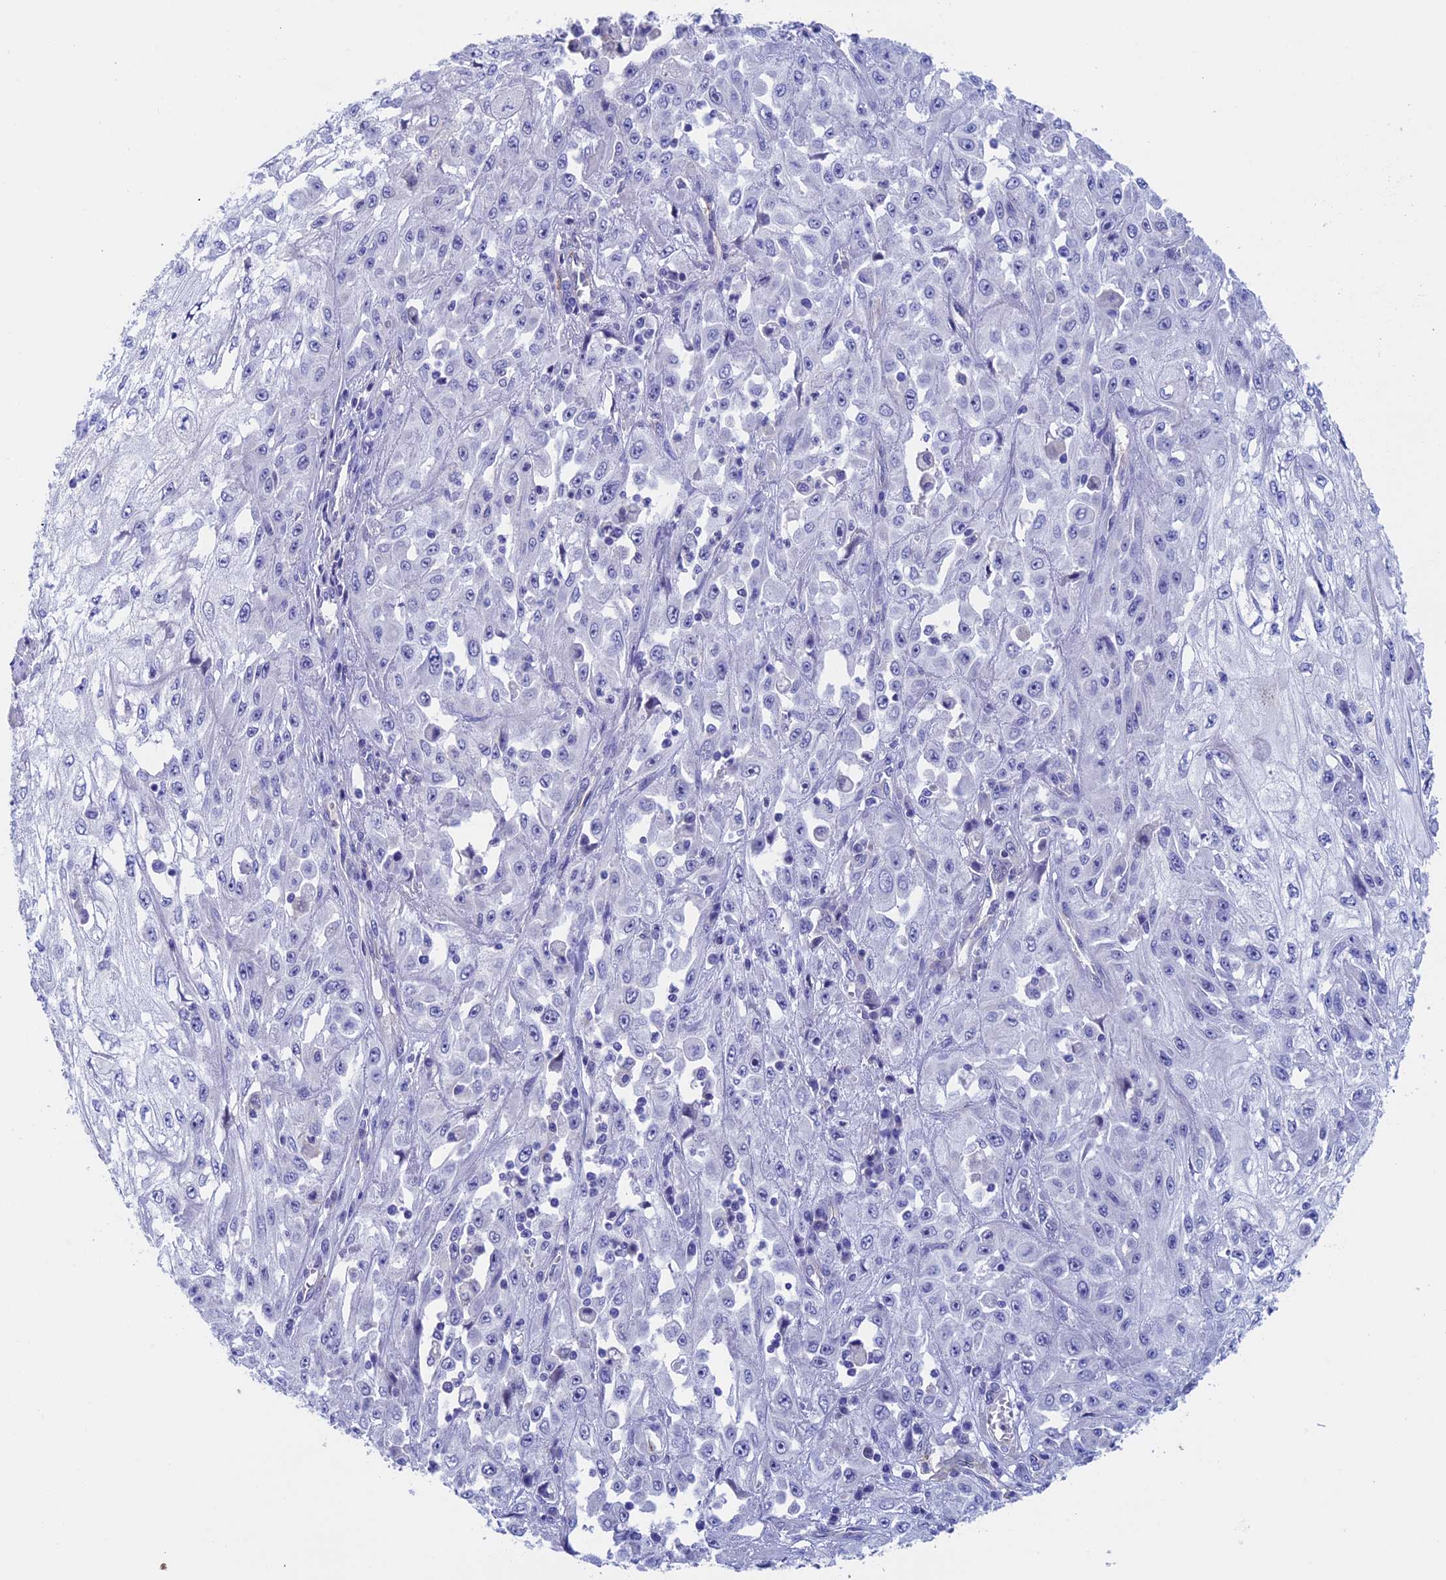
{"staining": {"intensity": "negative", "quantity": "none", "location": "none"}, "tissue": "skin cancer", "cell_type": "Tumor cells", "image_type": "cancer", "snomed": [{"axis": "morphology", "description": "Squamous cell carcinoma, NOS"}, {"axis": "morphology", "description": "Squamous cell carcinoma, metastatic, NOS"}, {"axis": "topography", "description": "Skin"}, {"axis": "topography", "description": "Lymph node"}], "caption": "This is an immunohistochemistry (IHC) image of skin metastatic squamous cell carcinoma. There is no staining in tumor cells.", "gene": "INSYN1", "patient": {"sex": "male", "age": 75}}